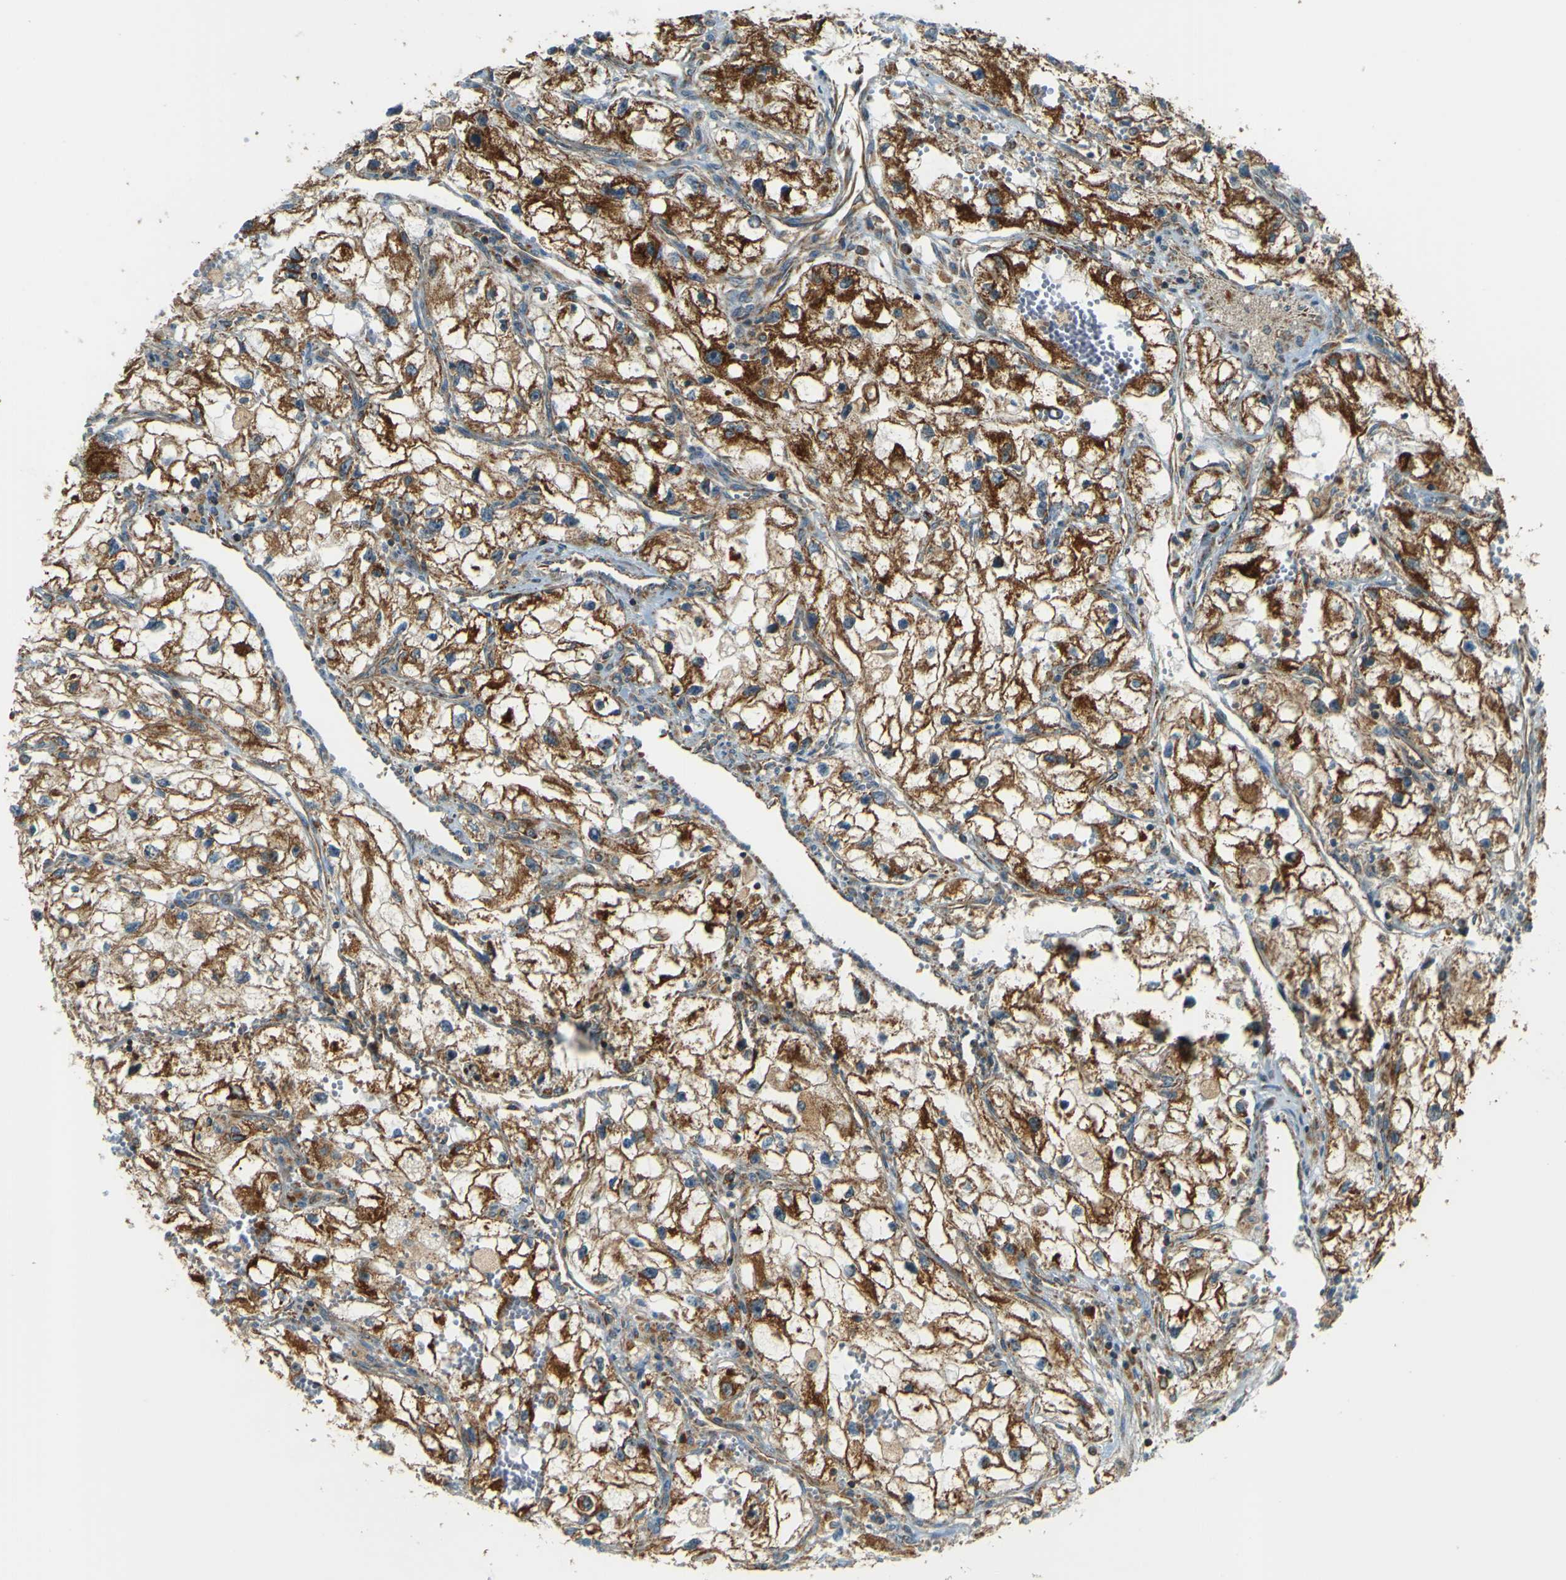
{"staining": {"intensity": "strong", "quantity": ">75%", "location": "cytoplasmic/membranous"}, "tissue": "renal cancer", "cell_type": "Tumor cells", "image_type": "cancer", "snomed": [{"axis": "morphology", "description": "Adenocarcinoma, NOS"}, {"axis": "topography", "description": "Kidney"}], "caption": "IHC of human renal cancer displays high levels of strong cytoplasmic/membranous positivity in approximately >75% of tumor cells. (IHC, brightfield microscopy, high magnification).", "gene": "DNAJC5", "patient": {"sex": "female", "age": 70}}